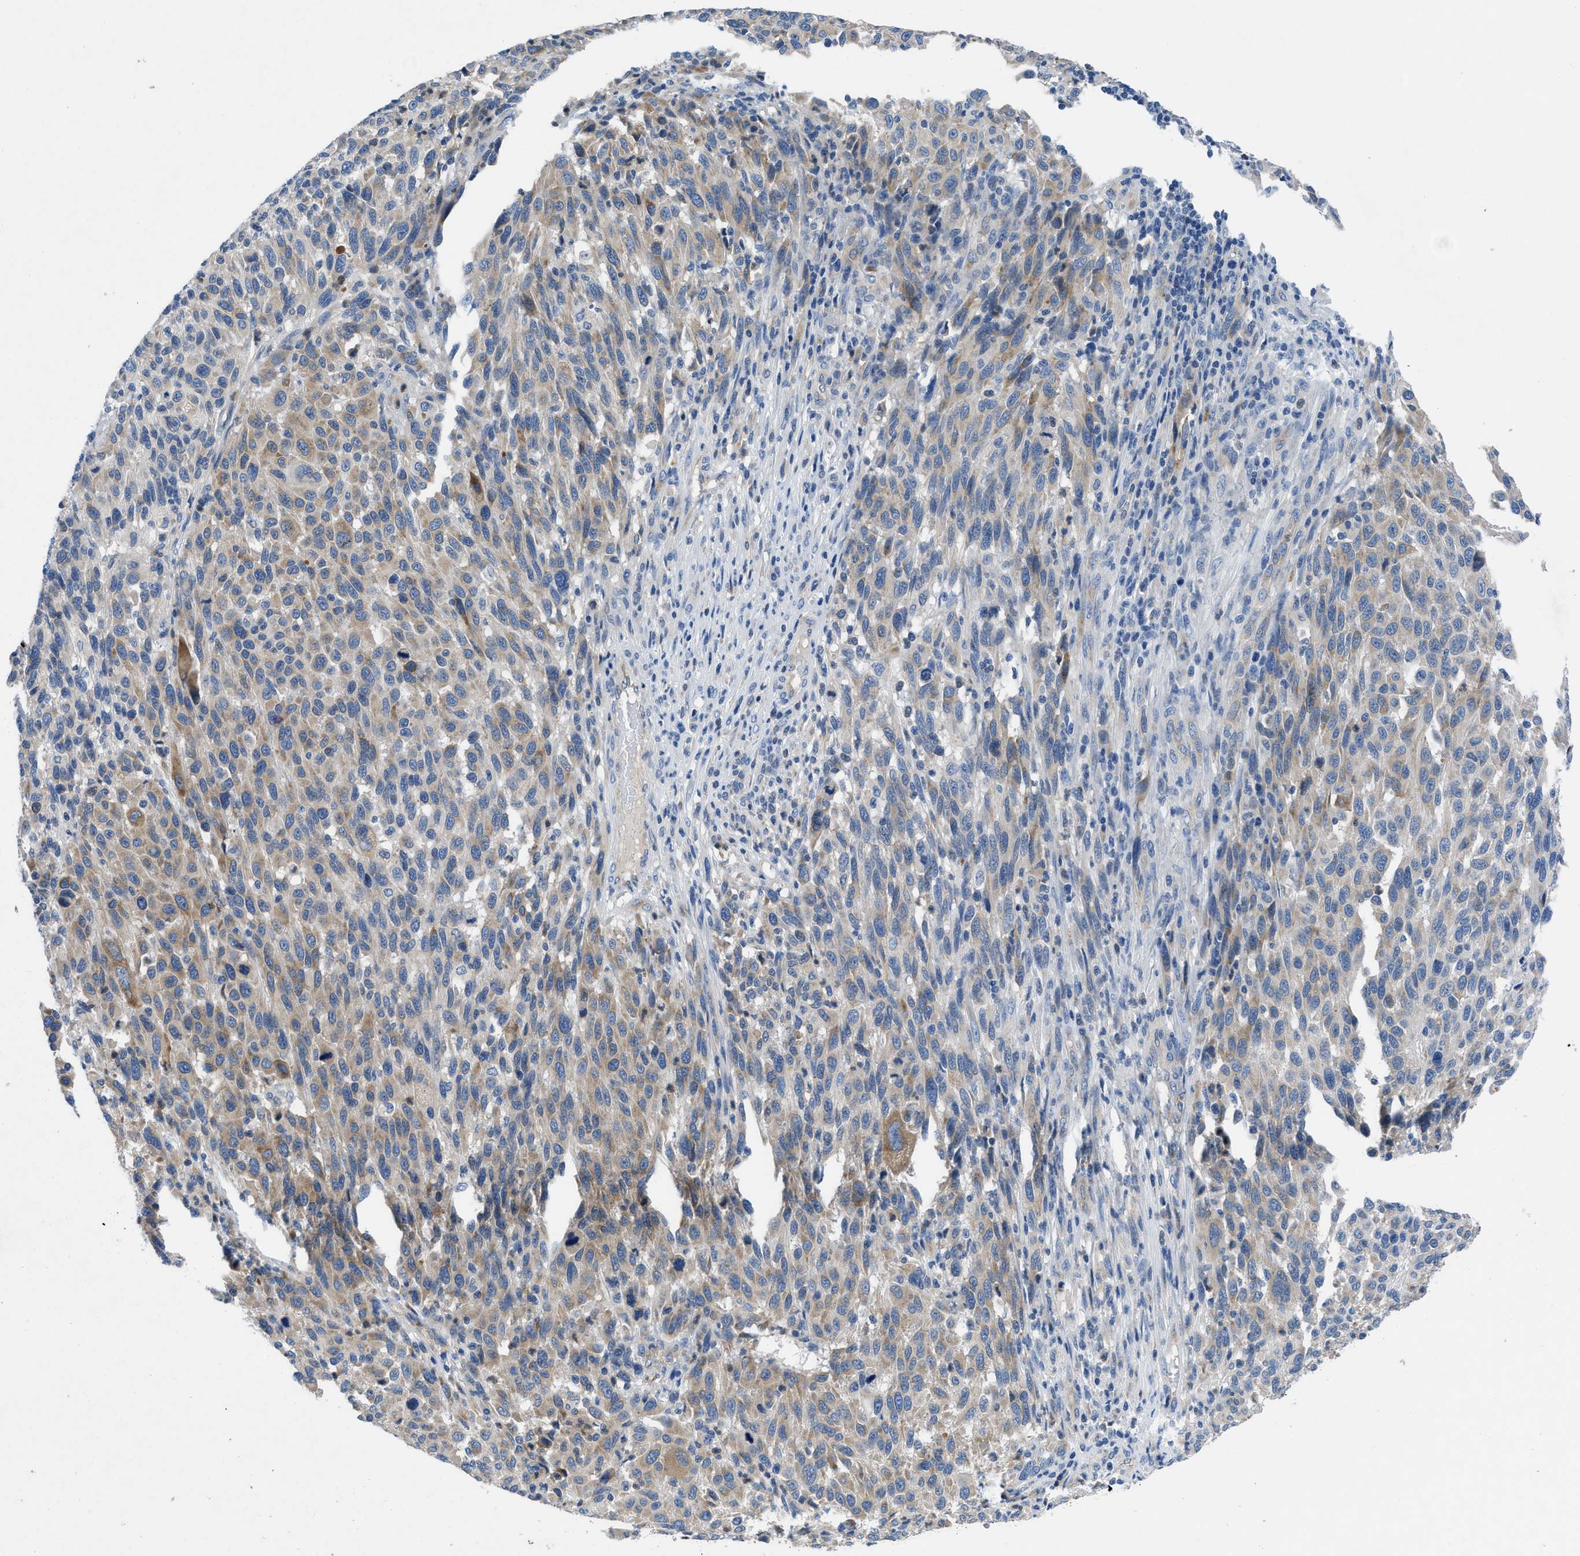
{"staining": {"intensity": "moderate", "quantity": "<25%", "location": "cytoplasmic/membranous"}, "tissue": "melanoma", "cell_type": "Tumor cells", "image_type": "cancer", "snomed": [{"axis": "morphology", "description": "Malignant melanoma, Metastatic site"}, {"axis": "topography", "description": "Lymph node"}], "caption": "Protein analysis of malignant melanoma (metastatic site) tissue demonstrates moderate cytoplasmic/membranous expression in approximately <25% of tumor cells. The protein is shown in brown color, while the nuclei are stained blue.", "gene": "PGR", "patient": {"sex": "male", "age": 61}}